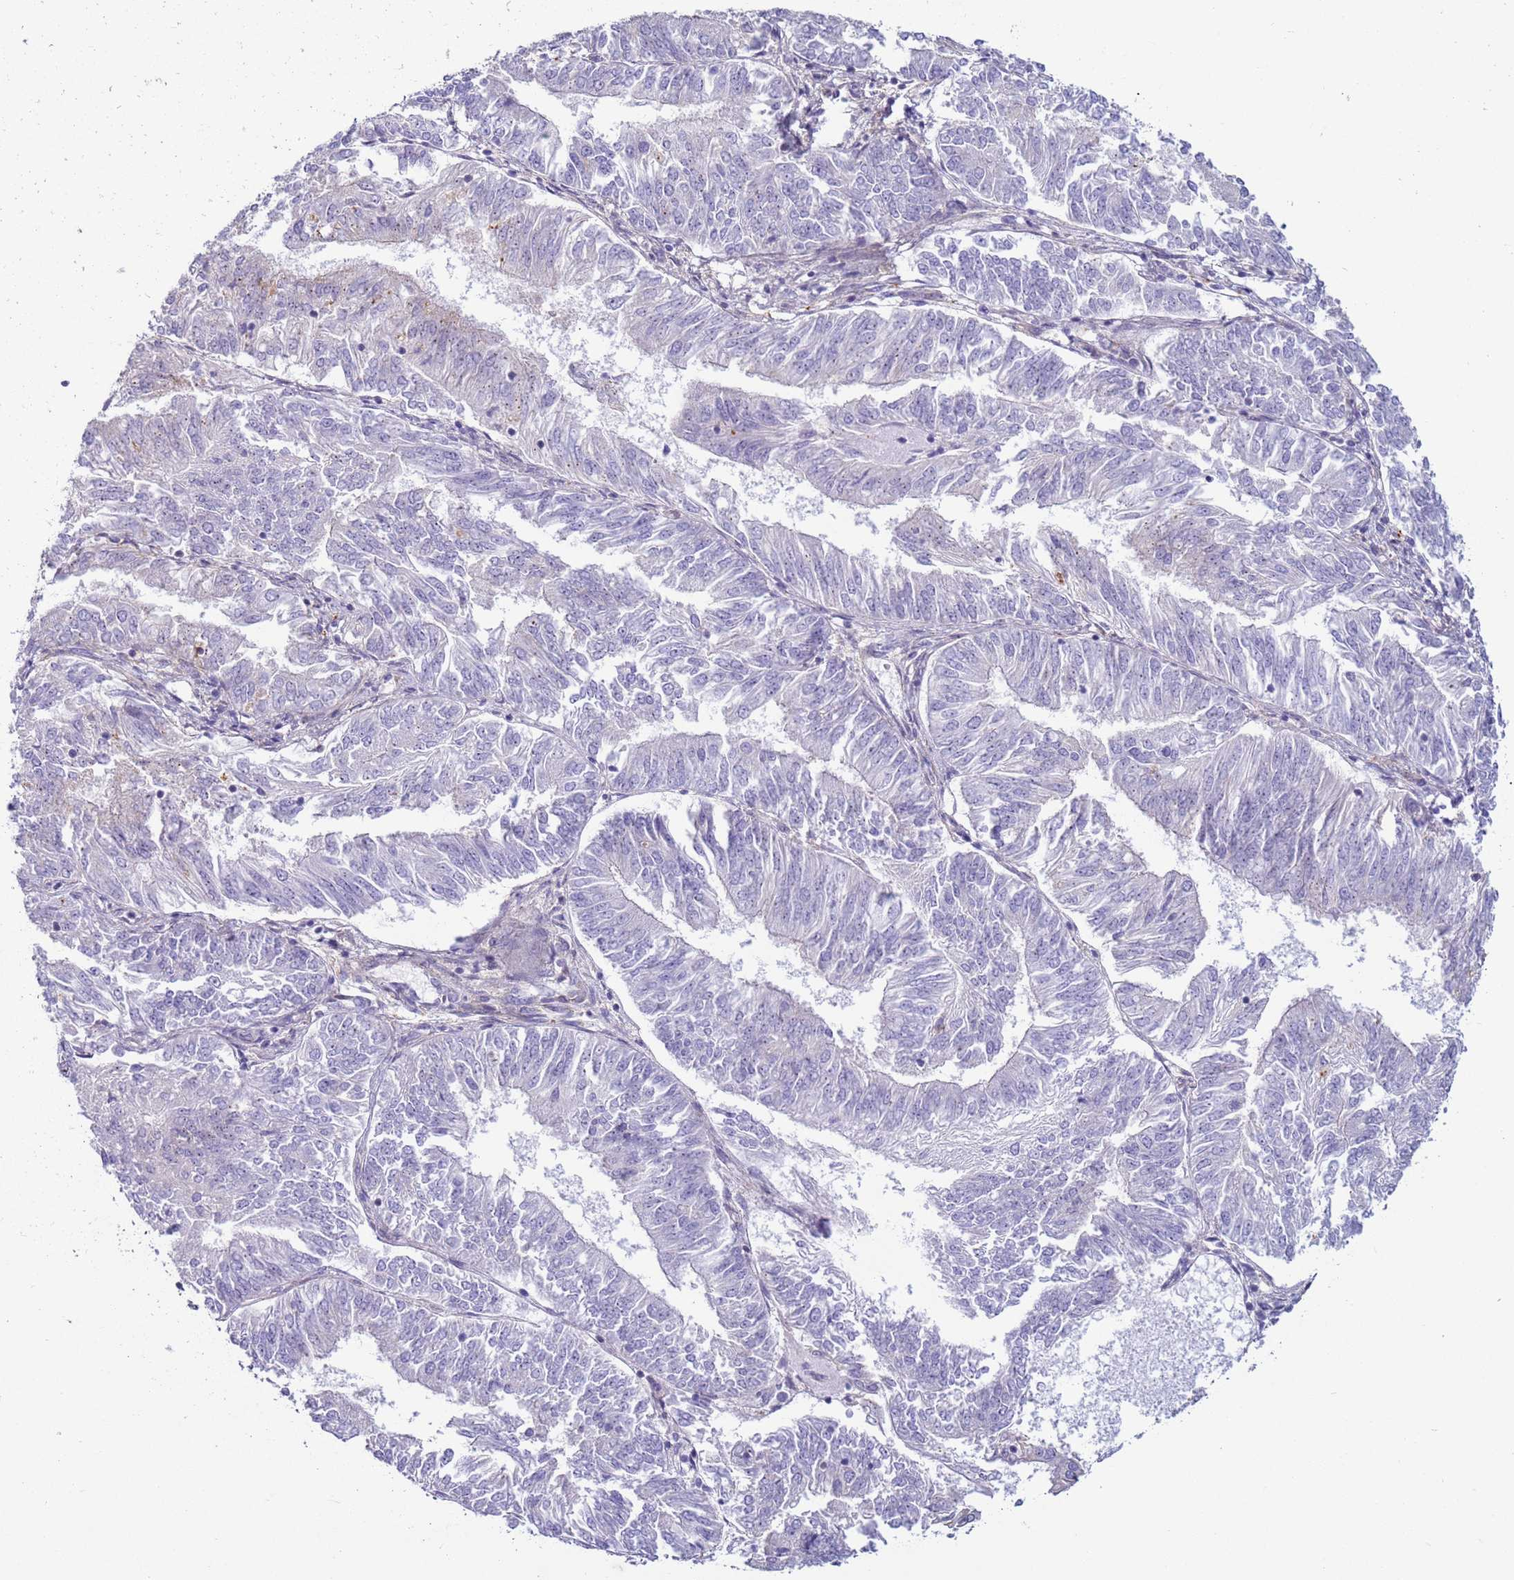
{"staining": {"intensity": "negative", "quantity": "none", "location": "none"}, "tissue": "endometrial cancer", "cell_type": "Tumor cells", "image_type": "cancer", "snomed": [{"axis": "morphology", "description": "Adenocarcinoma, NOS"}, {"axis": "topography", "description": "Endometrium"}], "caption": "Immunohistochemical staining of endometrial cancer displays no significant staining in tumor cells.", "gene": "HEATR1", "patient": {"sex": "female", "age": 58}}